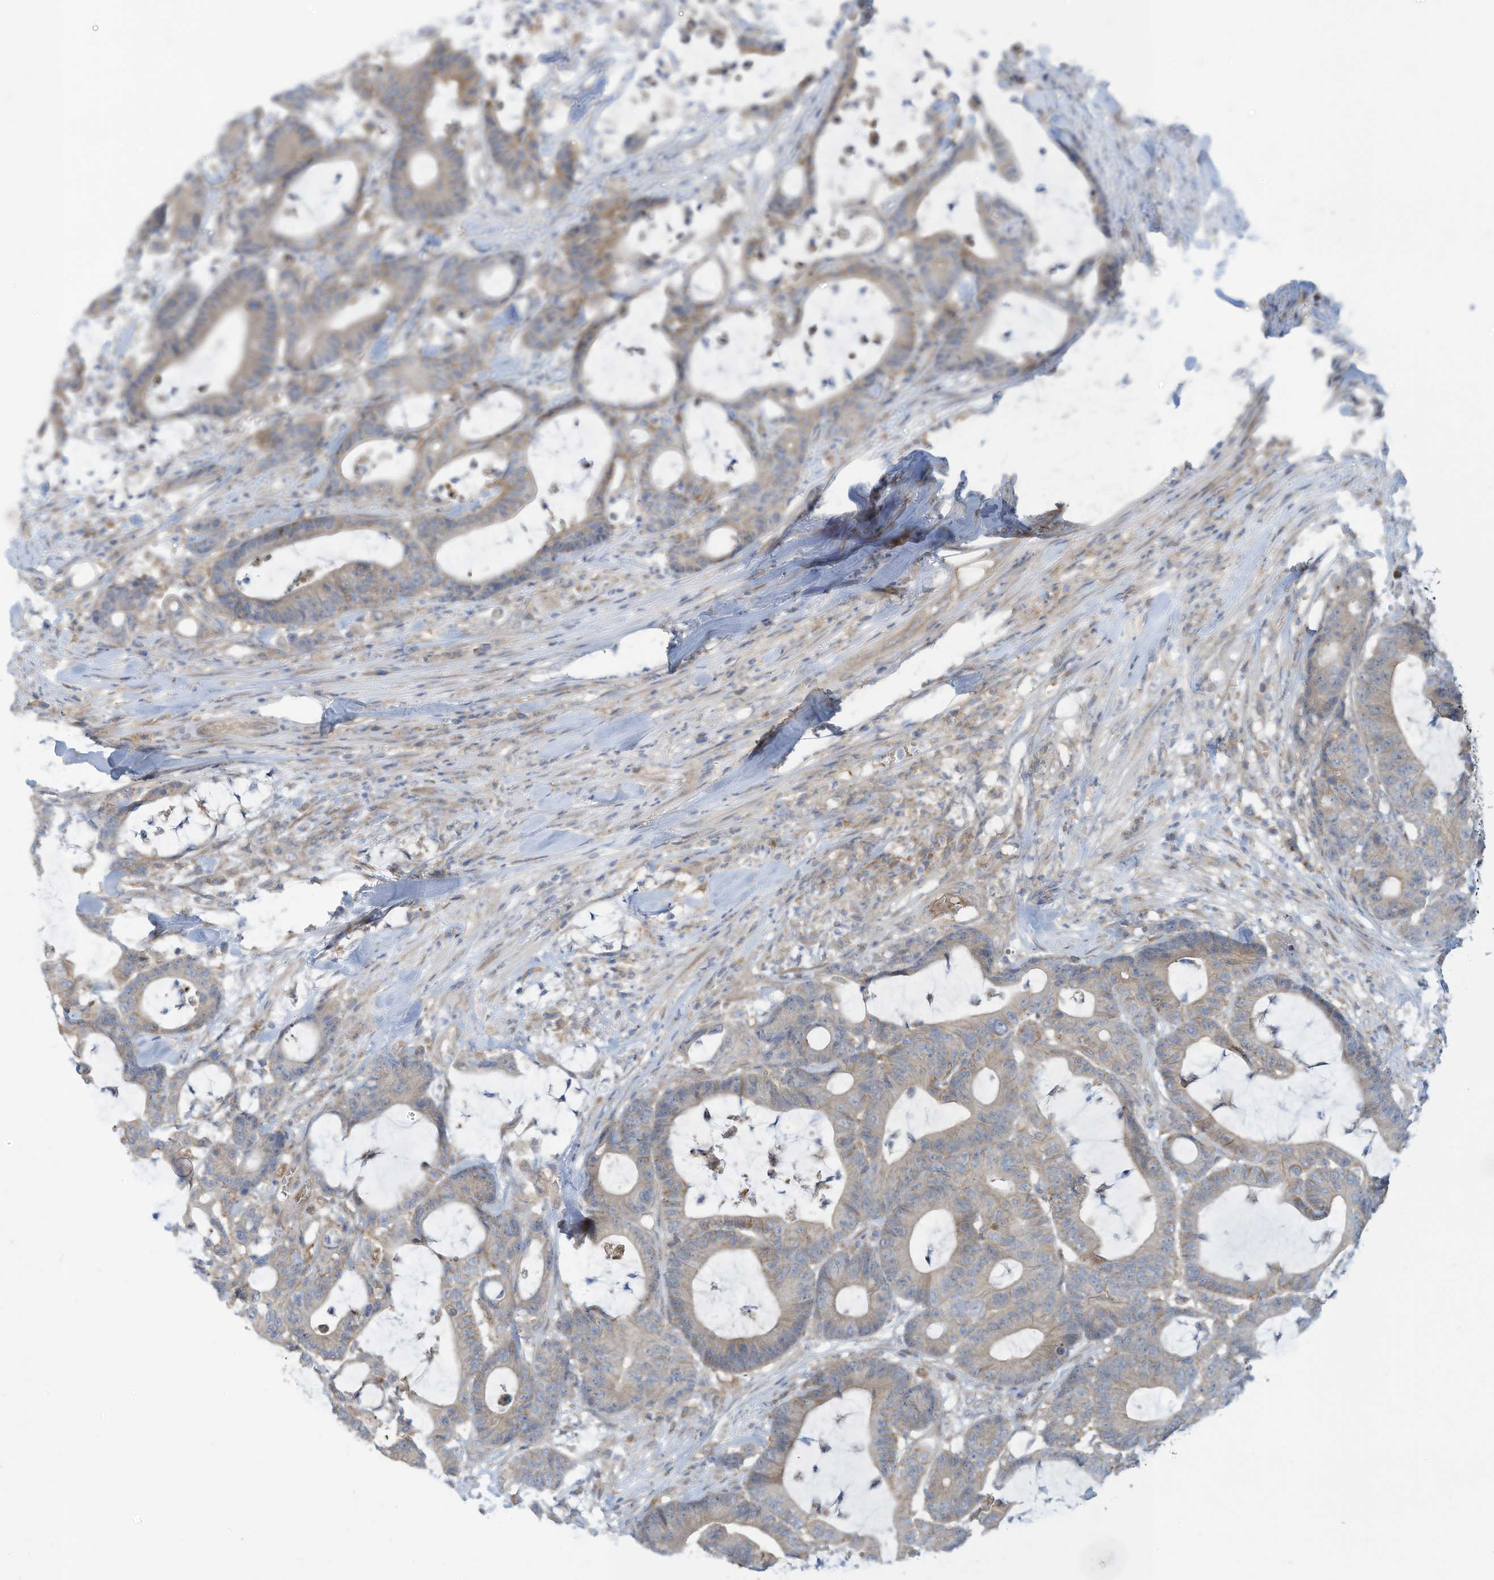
{"staining": {"intensity": "weak", "quantity": ">75%", "location": "cytoplasmic/membranous"}, "tissue": "colorectal cancer", "cell_type": "Tumor cells", "image_type": "cancer", "snomed": [{"axis": "morphology", "description": "Adenocarcinoma, NOS"}, {"axis": "topography", "description": "Colon"}], "caption": "Weak cytoplasmic/membranous expression for a protein is appreciated in approximately >75% of tumor cells of colorectal cancer (adenocarcinoma) using IHC.", "gene": "ADAT2", "patient": {"sex": "female", "age": 84}}